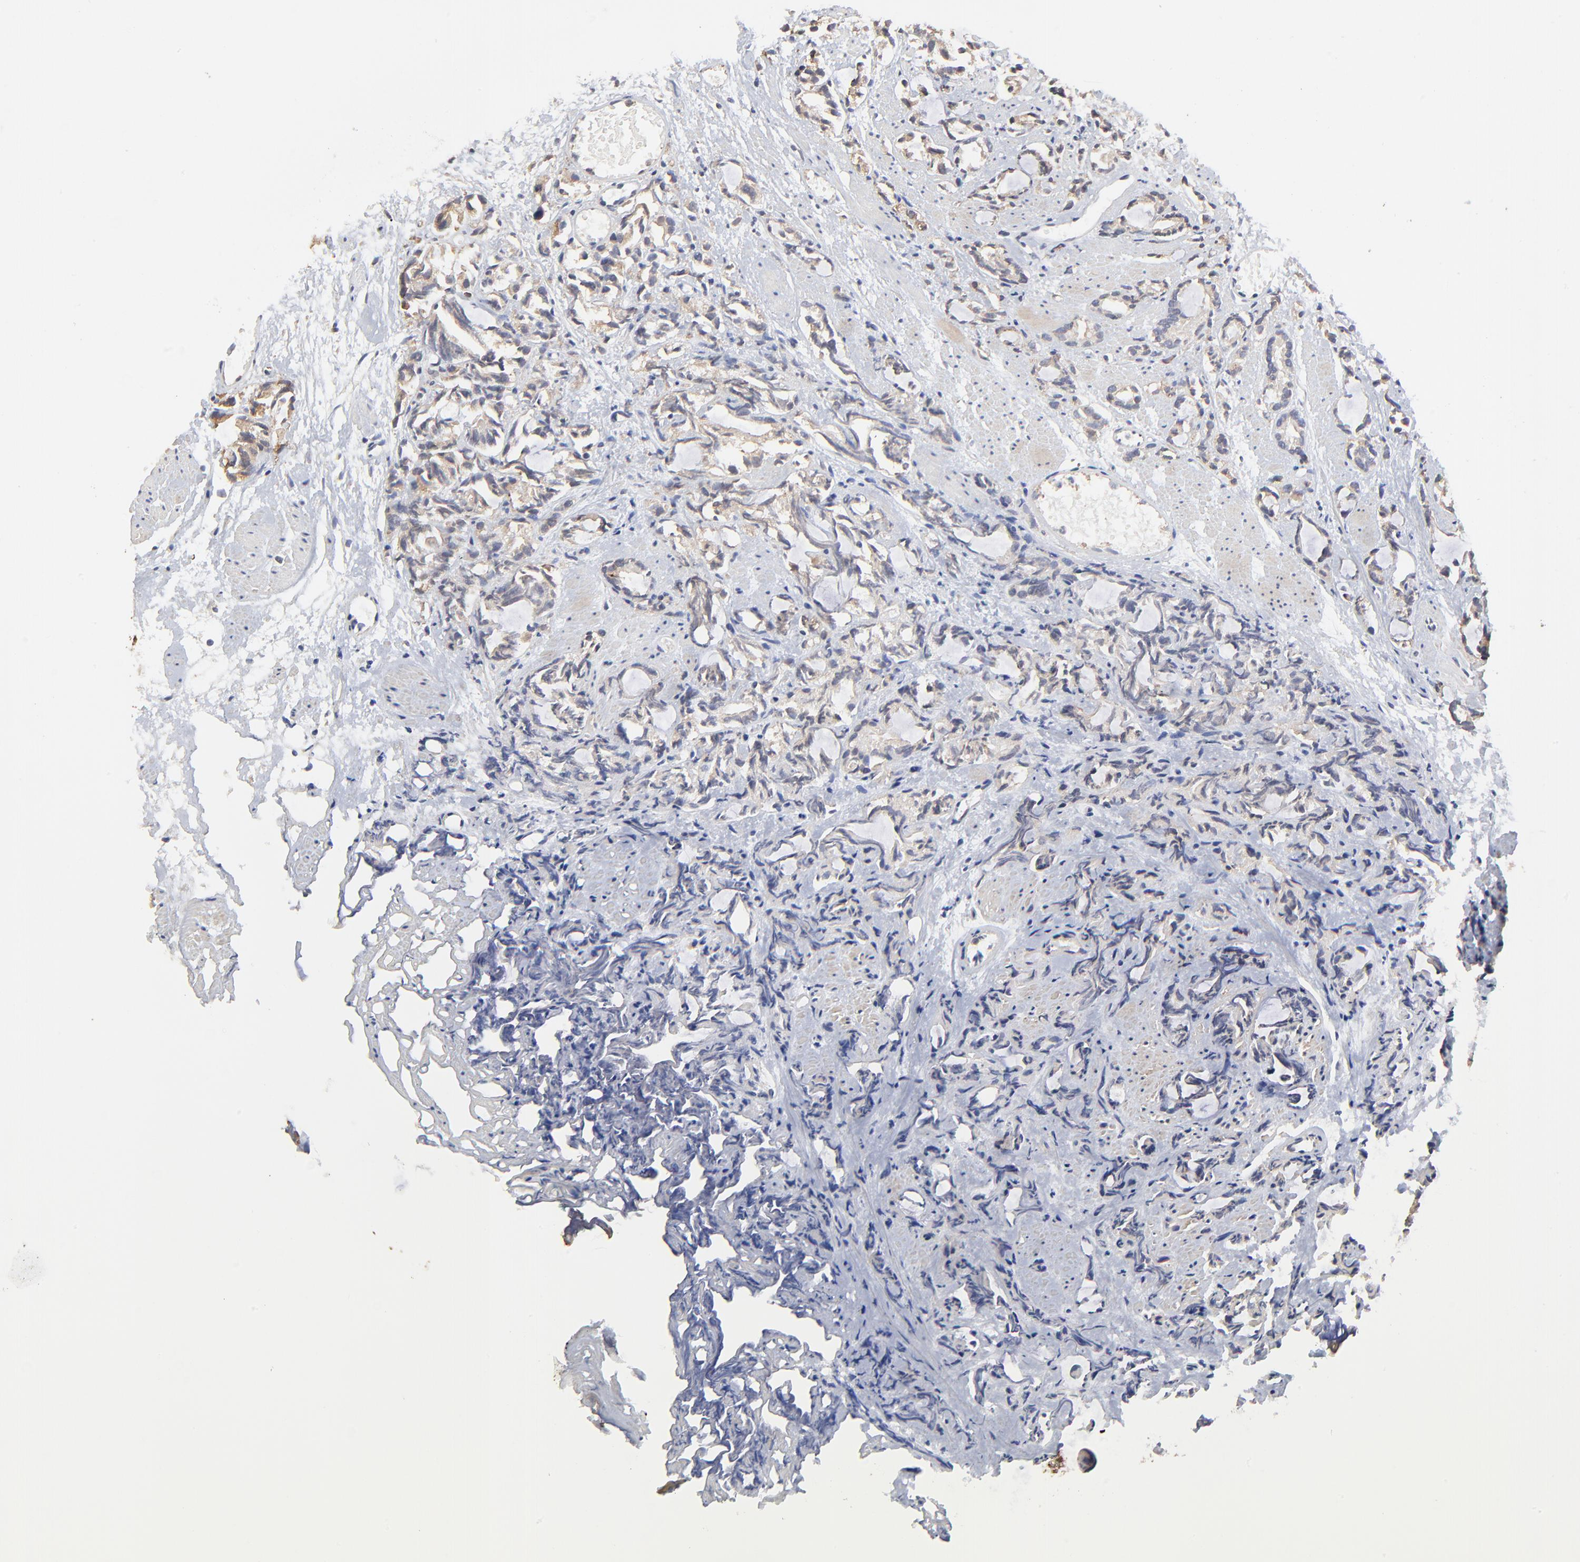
{"staining": {"intensity": "weak", "quantity": "25%-75%", "location": "cytoplasmic/membranous"}, "tissue": "prostate cancer", "cell_type": "Tumor cells", "image_type": "cancer", "snomed": [{"axis": "morphology", "description": "Adenocarcinoma, High grade"}, {"axis": "topography", "description": "Prostate"}], "caption": "Immunohistochemistry (DAB (3,3'-diaminobenzidine)) staining of prostate cancer (high-grade adenocarcinoma) reveals weak cytoplasmic/membranous protein positivity in approximately 25%-75% of tumor cells.", "gene": "ELP2", "patient": {"sex": "male", "age": 85}}